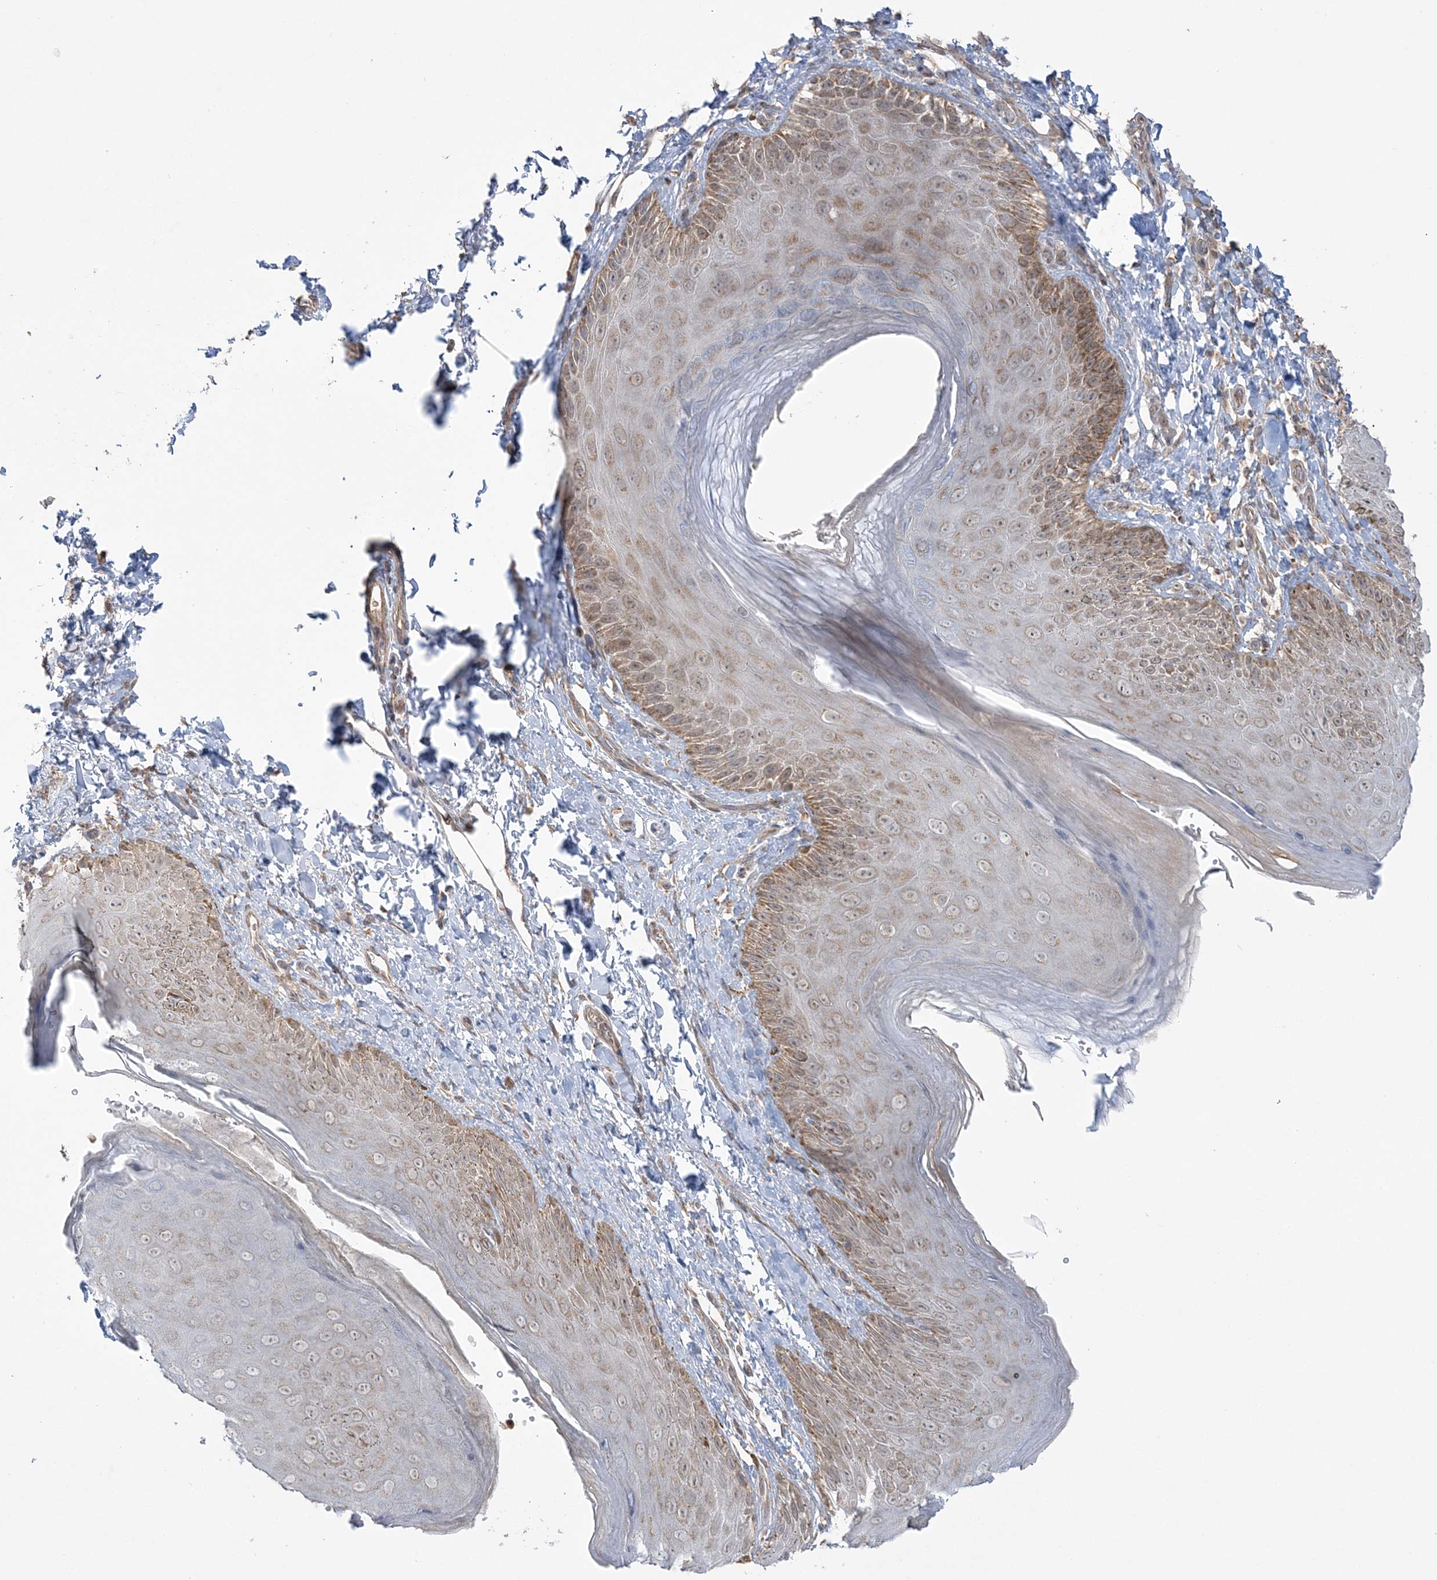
{"staining": {"intensity": "moderate", "quantity": "<25%", "location": "cytoplasmic/membranous"}, "tissue": "skin", "cell_type": "Epidermal cells", "image_type": "normal", "snomed": [{"axis": "morphology", "description": "Normal tissue, NOS"}, {"axis": "topography", "description": "Anal"}], "caption": "A micrograph of skin stained for a protein demonstrates moderate cytoplasmic/membranous brown staining in epidermal cells. (IHC, brightfield microscopy, high magnification).", "gene": "SCLT1", "patient": {"sex": "male", "age": 44}}